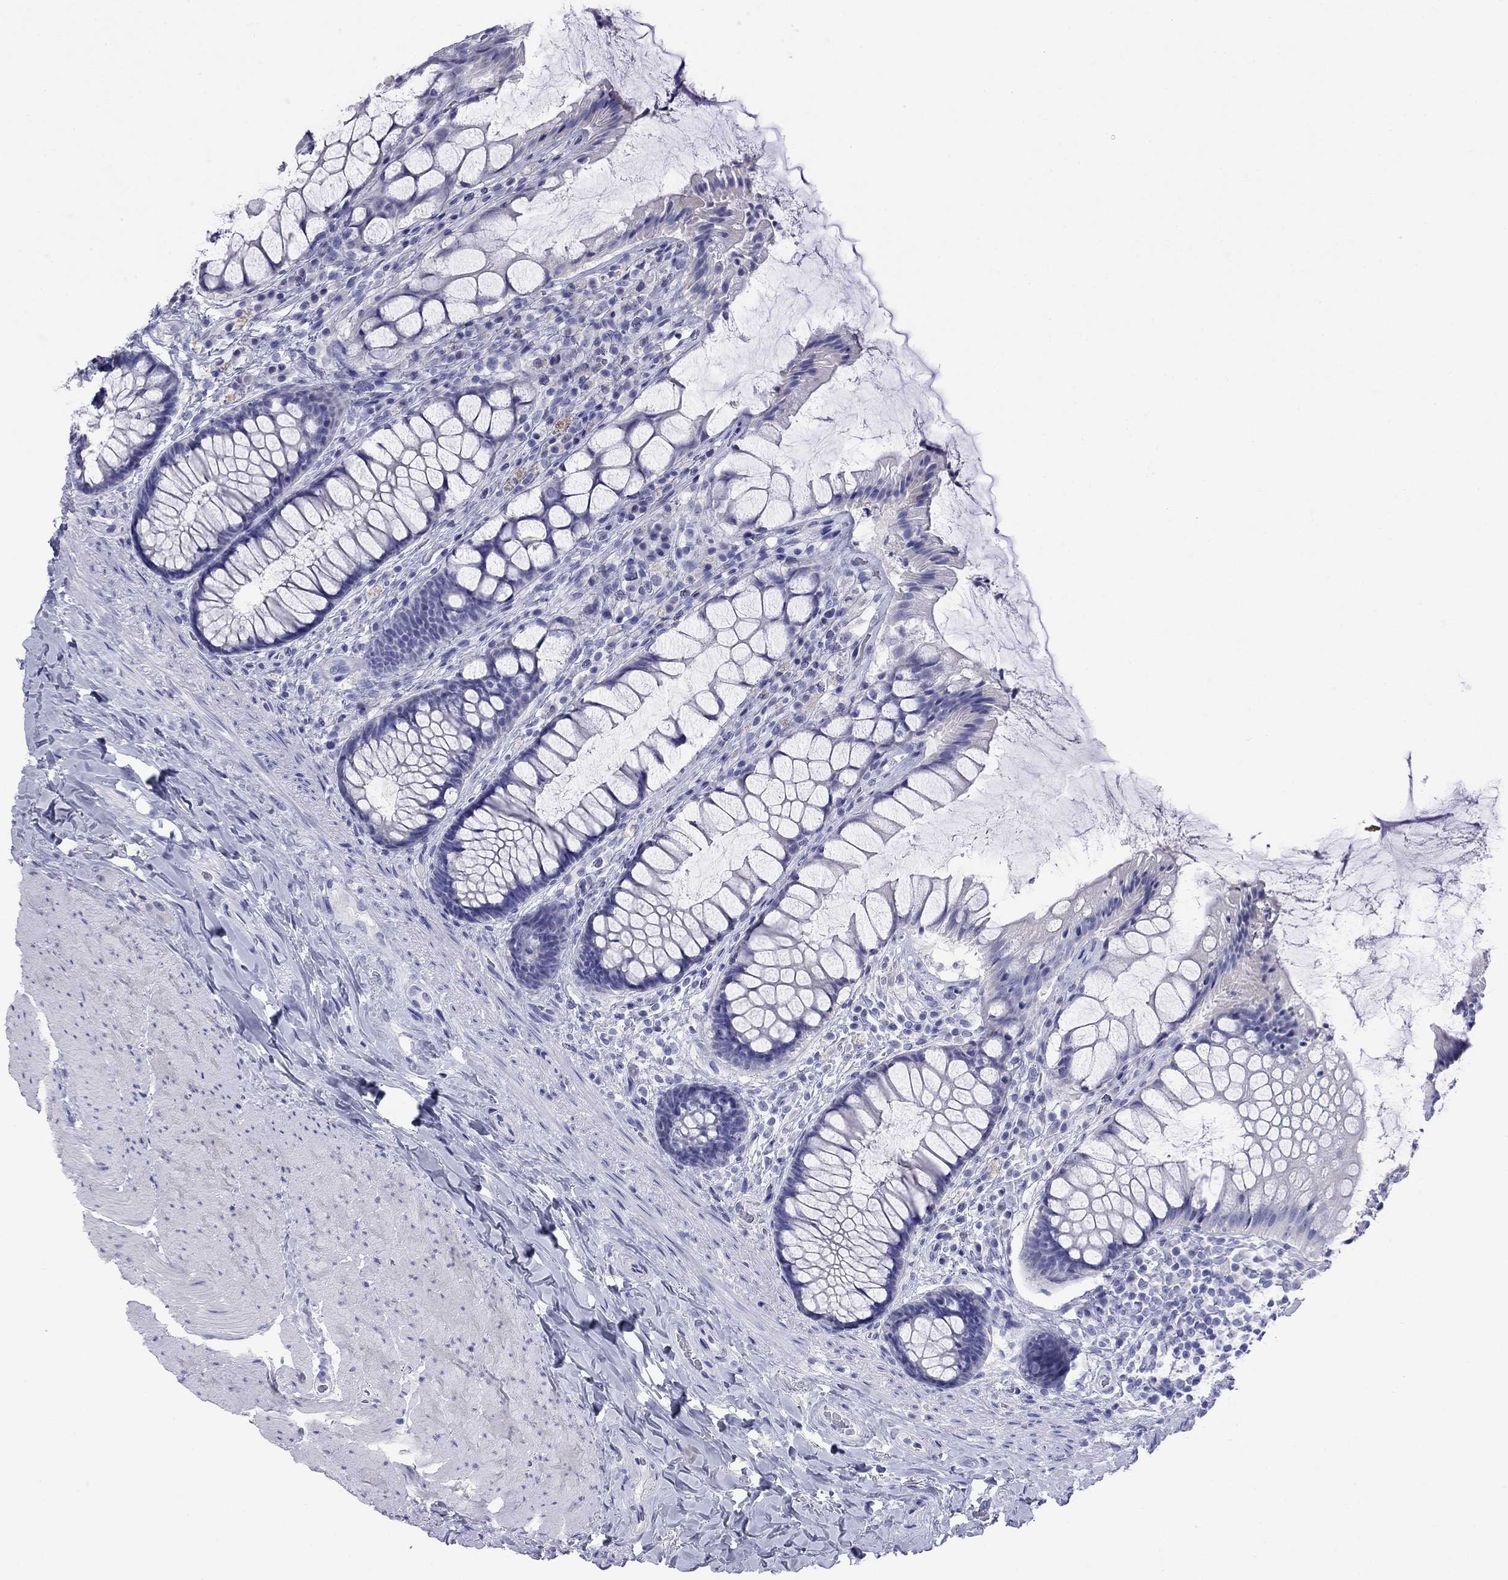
{"staining": {"intensity": "negative", "quantity": "none", "location": "none"}, "tissue": "rectum", "cell_type": "Glandular cells", "image_type": "normal", "snomed": [{"axis": "morphology", "description": "Normal tissue, NOS"}, {"axis": "topography", "description": "Rectum"}], "caption": "Glandular cells show no significant staining in normal rectum. (DAB (3,3'-diaminobenzidine) immunohistochemistry visualized using brightfield microscopy, high magnification).", "gene": "FIGLA", "patient": {"sex": "female", "age": 58}}